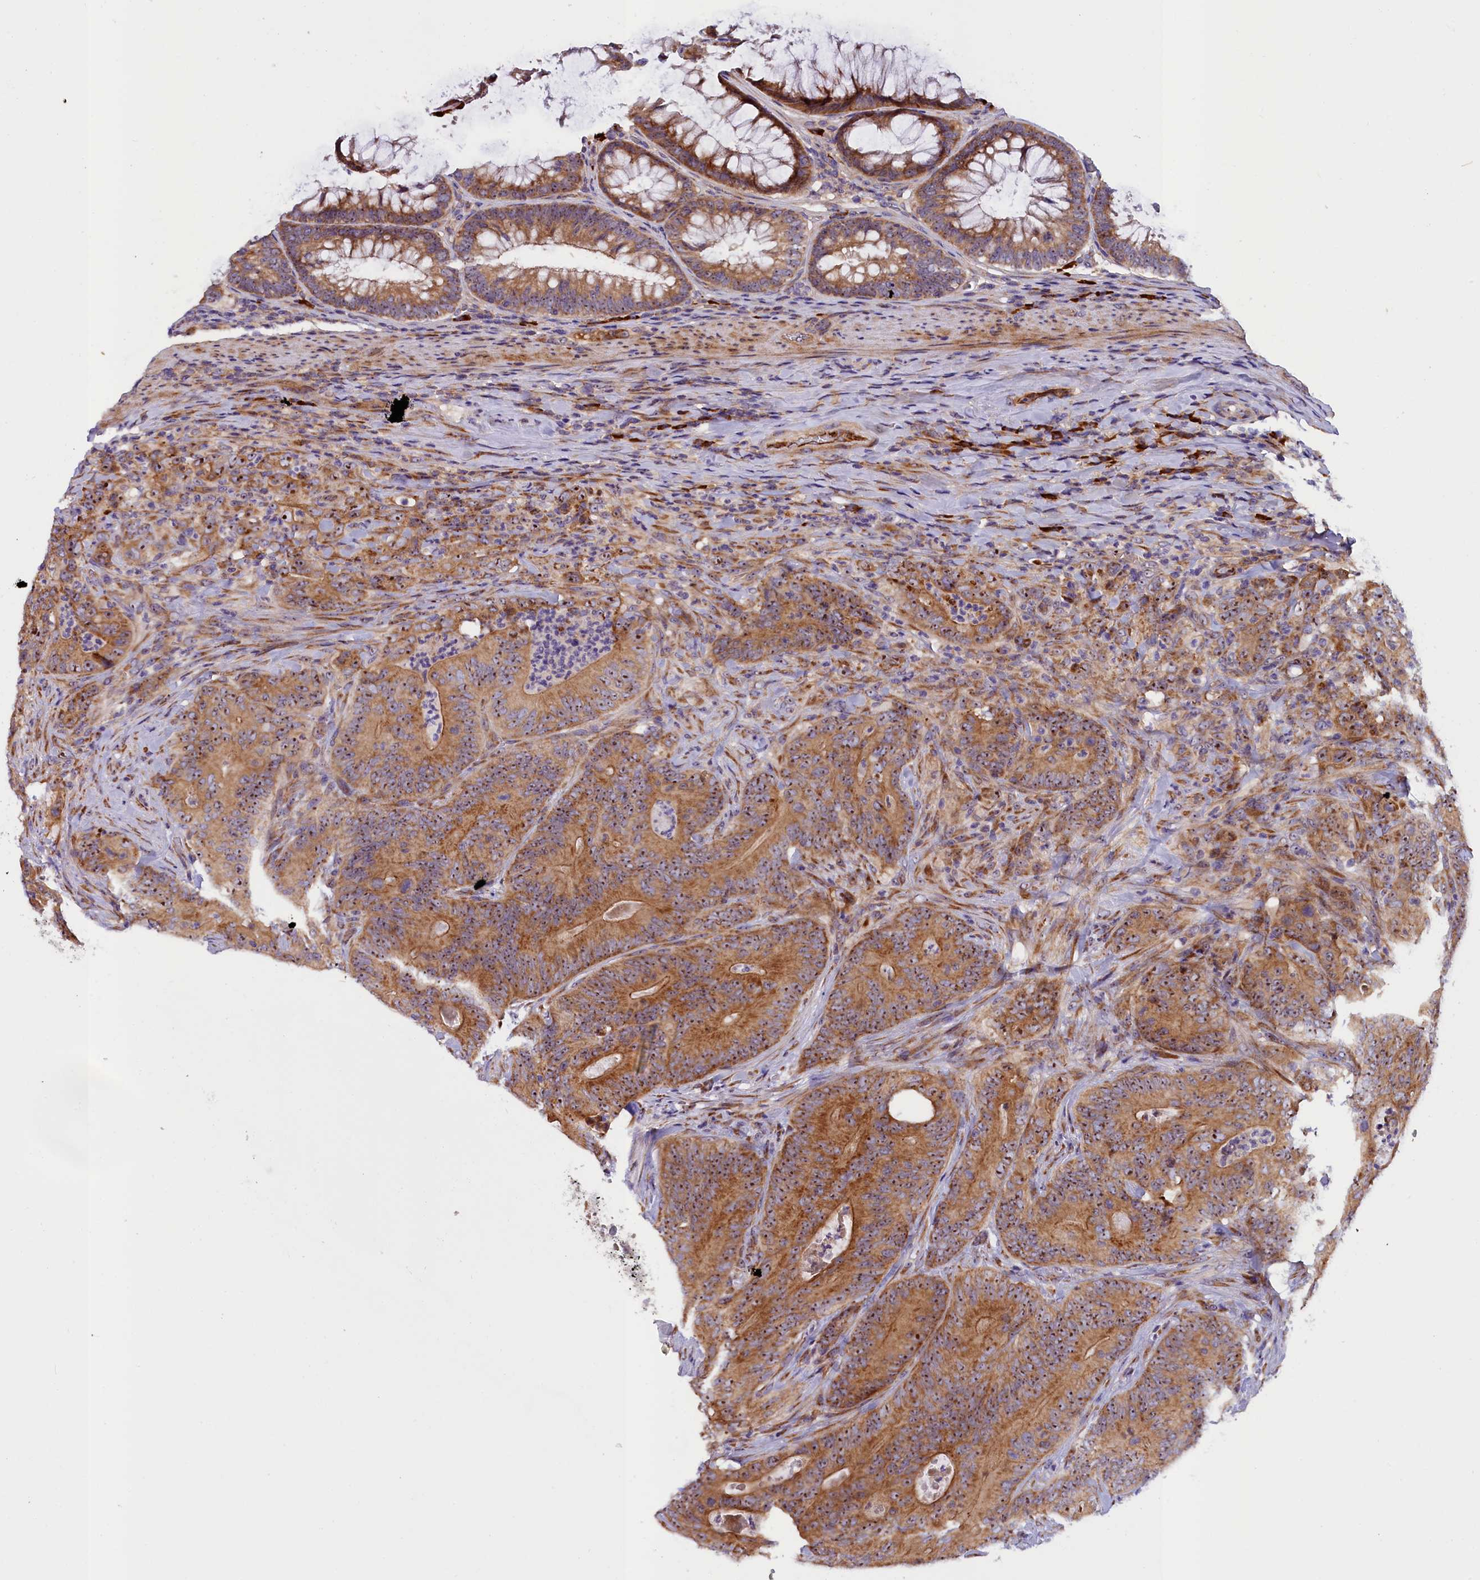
{"staining": {"intensity": "moderate", "quantity": ">75%", "location": "cytoplasmic/membranous,nuclear"}, "tissue": "colorectal cancer", "cell_type": "Tumor cells", "image_type": "cancer", "snomed": [{"axis": "morphology", "description": "Normal tissue, NOS"}, {"axis": "topography", "description": "Colon"}], "caption": "Immunohistochemical staining of human colorectal cancer displays moderate cytoplasmic/membranous and nuclear protein expression in about >75% of tumor cells.", "gene": "FRY", "patient": {"sex": "female", "age": 82}}